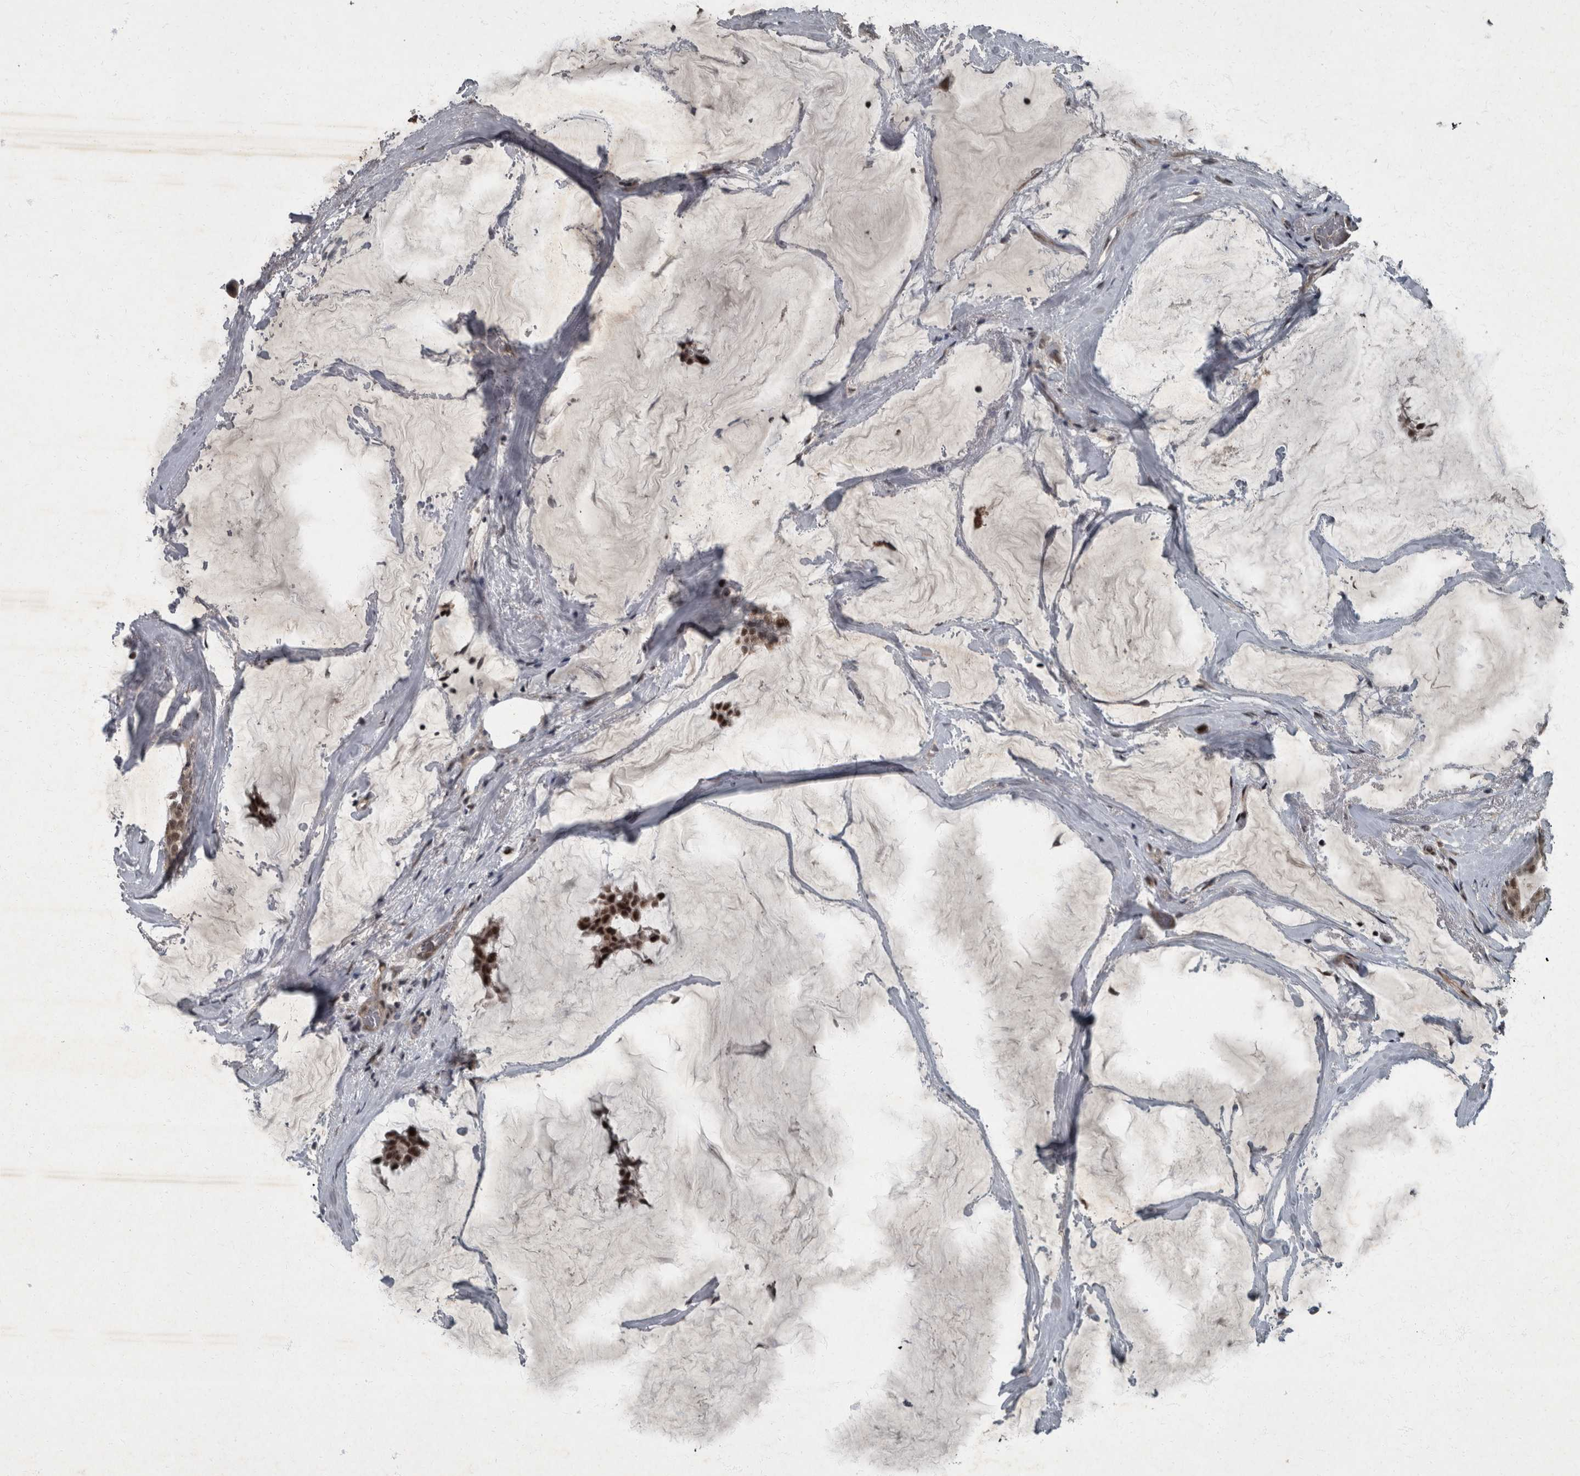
{"staining": {"intensity": "strong", "quantity": ">75%", "location": "nuclear"}, "tissue": "breast cancer", "cell_type": "Tumor cells", "image_type": "cancer", "snomed": [{"axis": "morphology", "description": "Duct carcinoma"}, {"axis": "topography", "description": "Breast"}], "caption": "The immunohistochemical stain shows strong nuclear staining in tumor cells of breast cancer tissue.", "gene": "WDR33", "patient": {"sex": "female", "age": 93}}